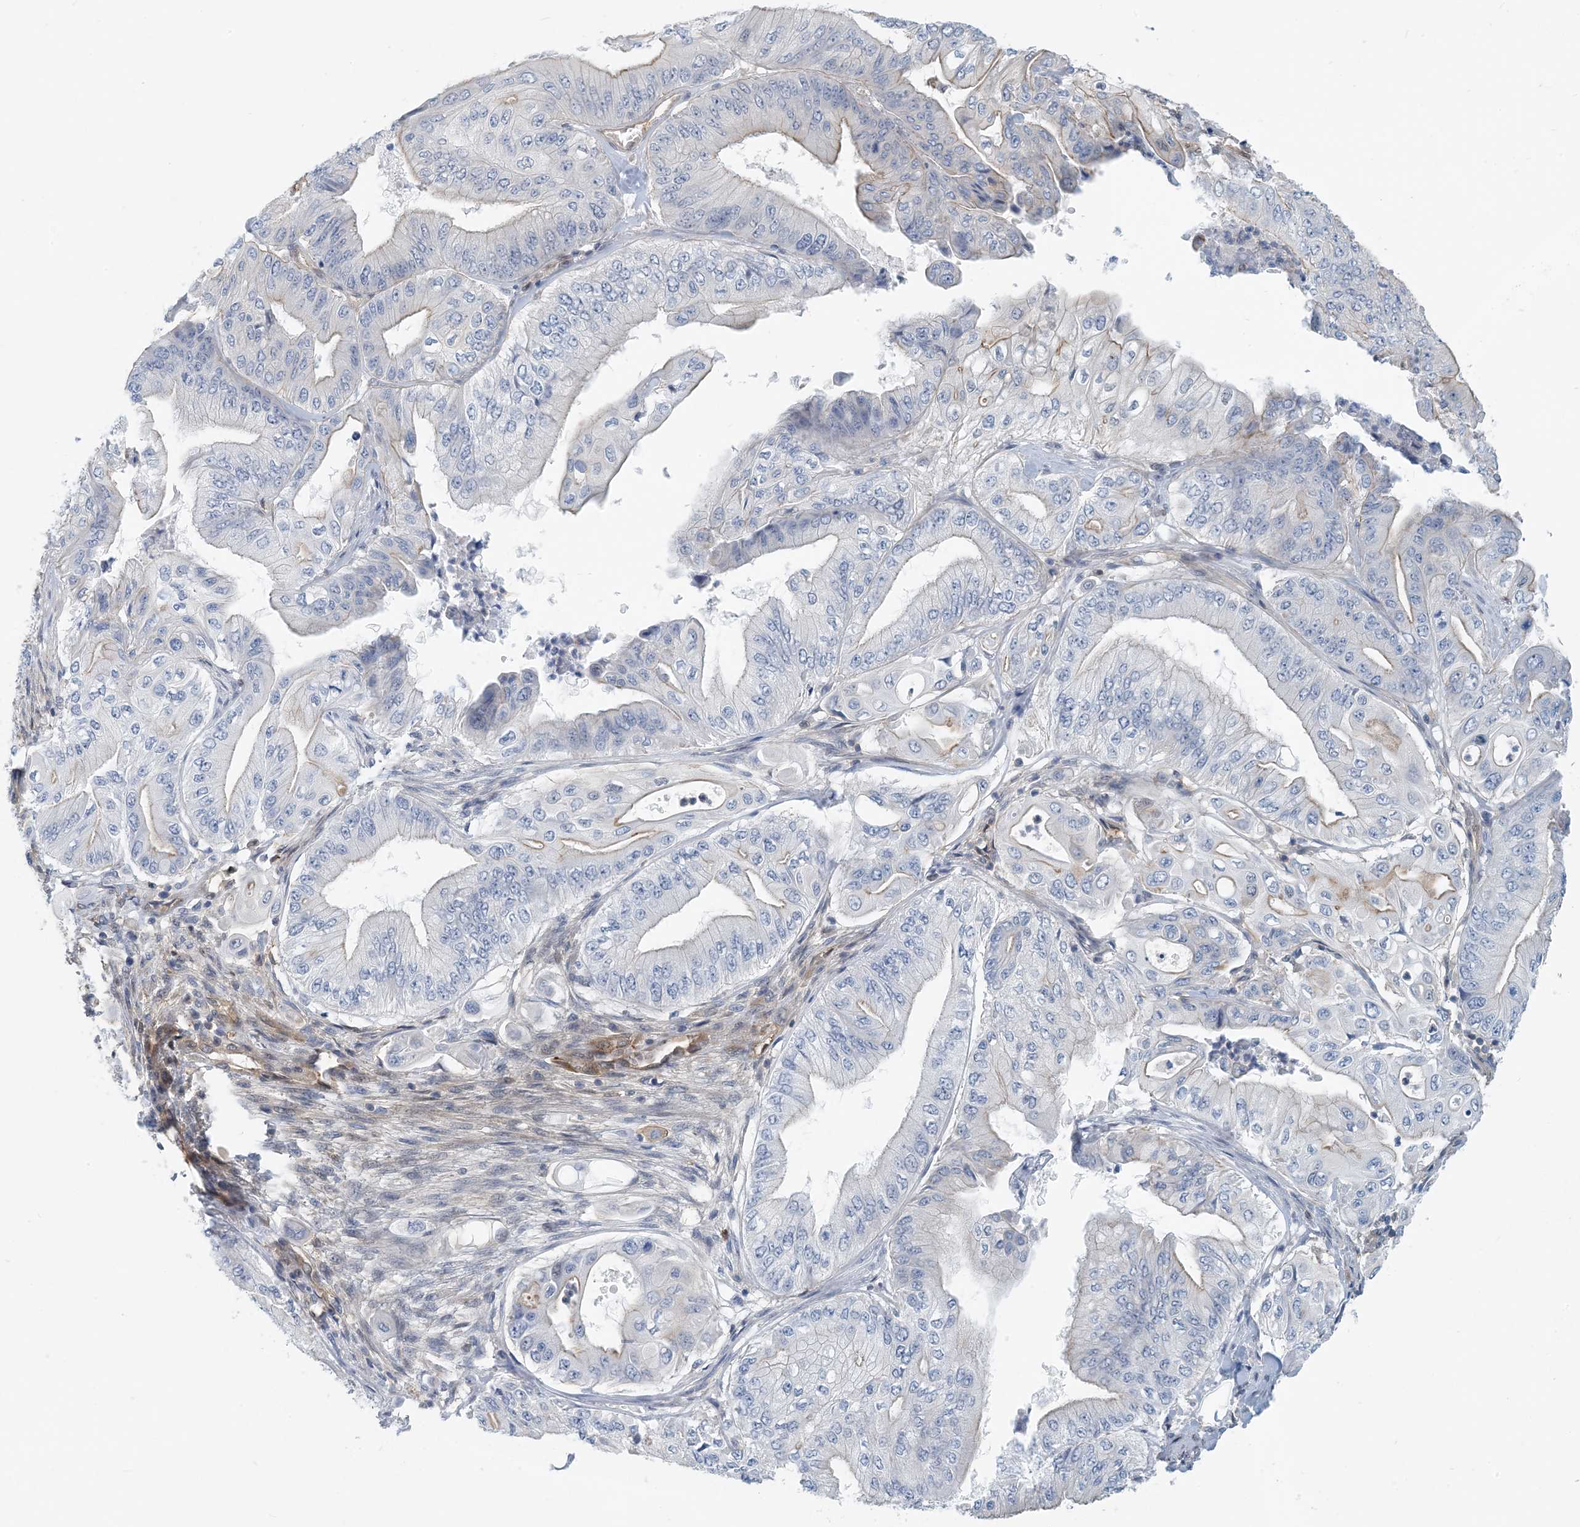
{"staining": {"intensity": "weak", "quantity": "<25%", "location": "cytoplasmic/membranous"}, "tissue": "pancreatic cancer", "cell_type": "Tumor cells", "image_type": "cancer", "snomed": [{"axis": "morphology", "description": "Adenocarcinoma, NOS"}, {"axis": "topography", "description": "Pancreas"}], "caption": "A micrograph of pancreatic adenocarcinoma stained for a protein demonstrates no brown staining in tumor cells. (Brightfield microscopy of DAB (3,3'-diaminobenzidine) immunohistochemistry (IHC) at high magnification).", "gene": "ZC3H12A", "patient": {"sex": "female", "age": 77}}